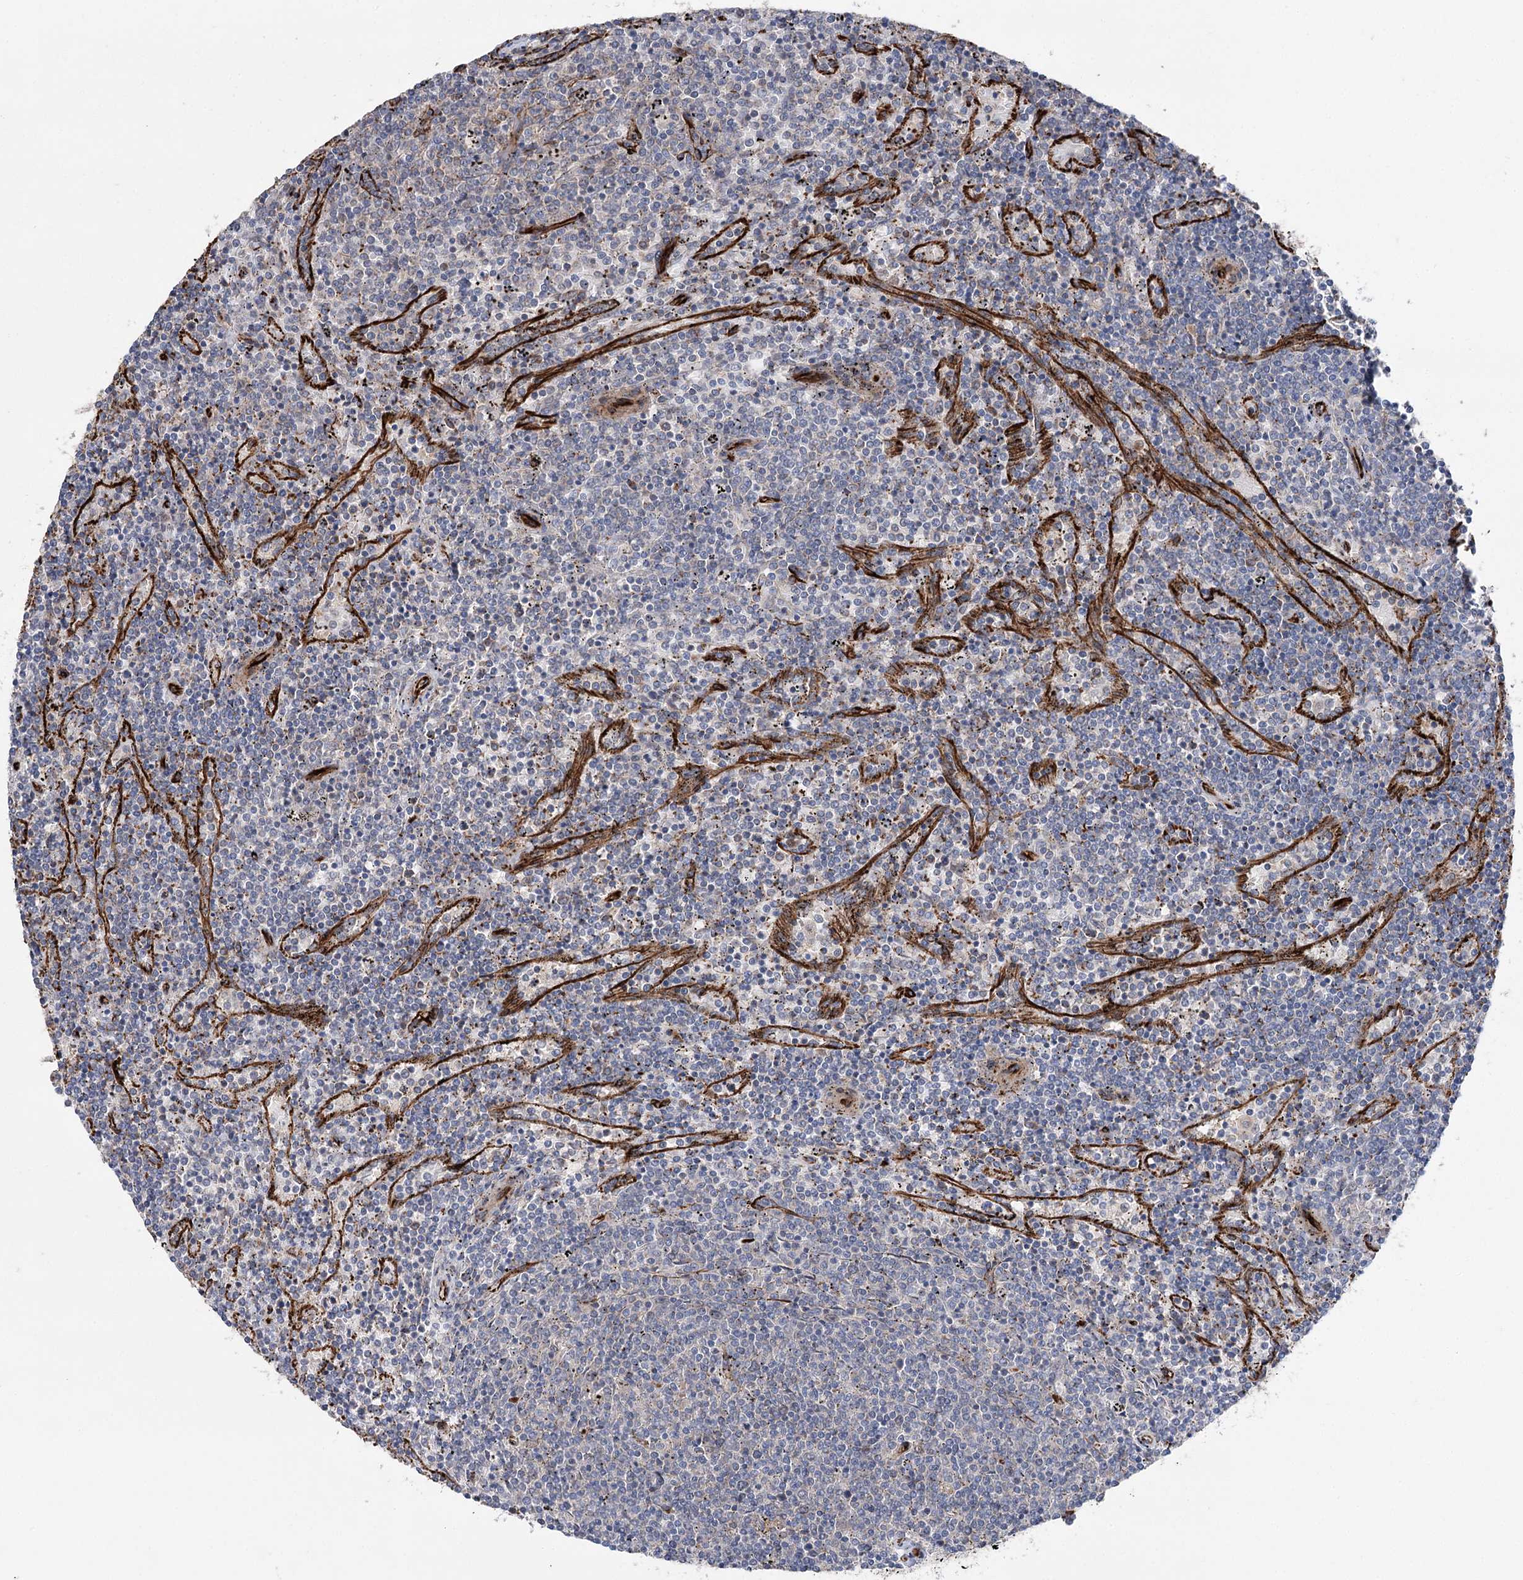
{"staining": {"intensity": "negative", "quantity": "none", "location": "none"}, "tissue": "lymphoma", "cell_type": "Tumor cells", "image_type": "cancer", "snomed": [{"axis": "morphology", "description": "Malignant lymphoma, non-Hodgkin's type, Low grade"}, {"axis": "topography", "description": "Spleen"}], "caption": "Immunohistochemistry (IHC) micrograph of neoplastic tissue: human malignant lymphoma, non-Hodgkin's type (low-grade) stained with DAB (3,3'-diaminobenzidine) shows no significant protein expression in tumor cells. The staining was performed using DAB to visualize the protein expression in brown, while the nuclei were stained in blue with hematoxylin (Magnification: 20x).", "gene": "MIB1", "patient": {"sex": "female", "age": 50}}